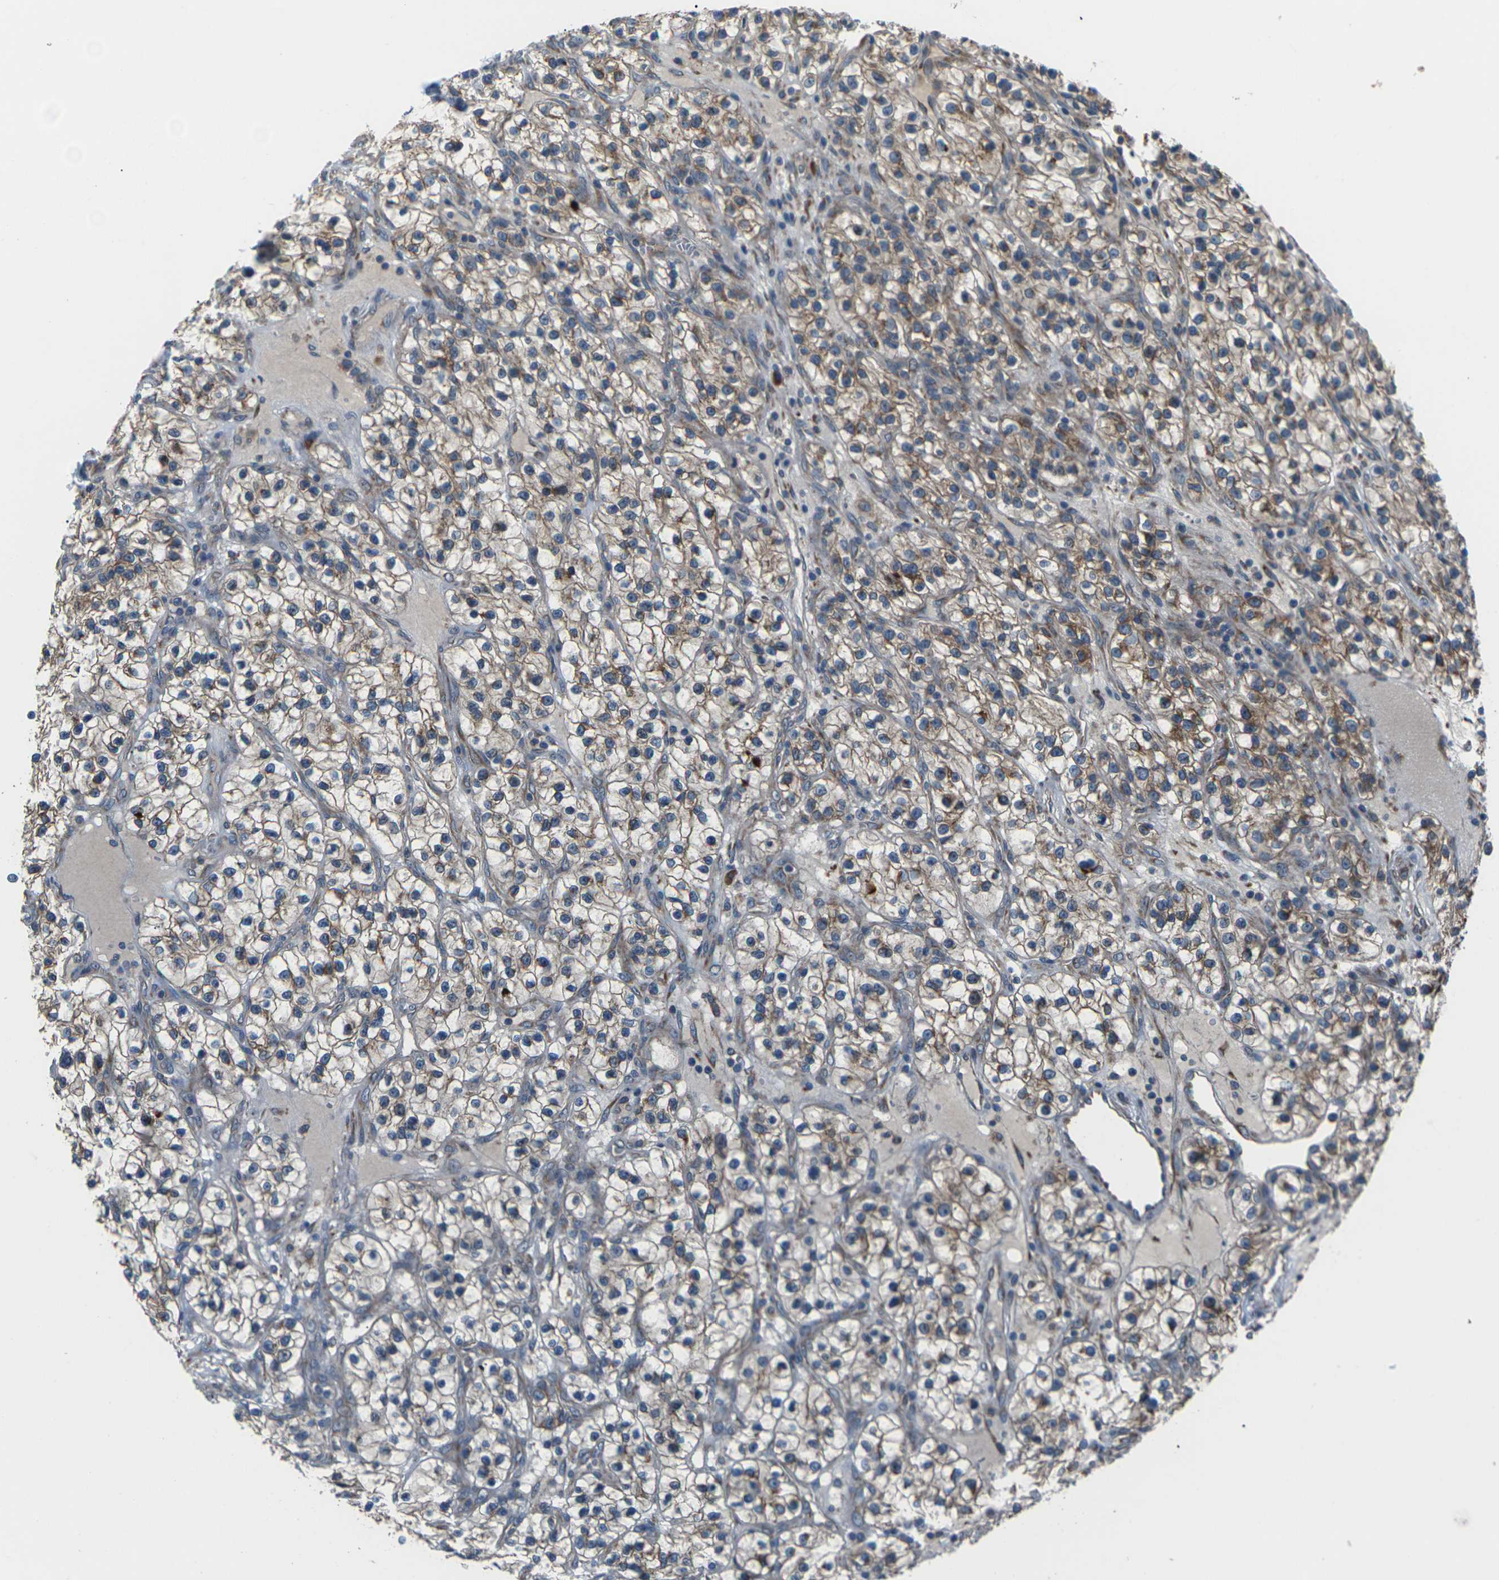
{"staining": {"intensity": "moderate", "quantity": ">75%", "location": "cytoplasmic/membranous"}, "tissue": "renal cancer", "cell_type": "Tumor cells", "image_type": "cancer", "snomed": [{"axis": "morphology", "description": "Adenocarcinoma, NOS"}, {"axis": "topography", "description": "Kidney"}], "caption": "Immunohistochemistry (IHC) histopathology image of adenocarcinoma (renal) stained for a protein (brown), which displays medium levels of moderate cytoplasmic/membranous positivity in about >75% of tumor cells.", "gene": "GABRP", "patient": {"sex": "female", "age": 57}}